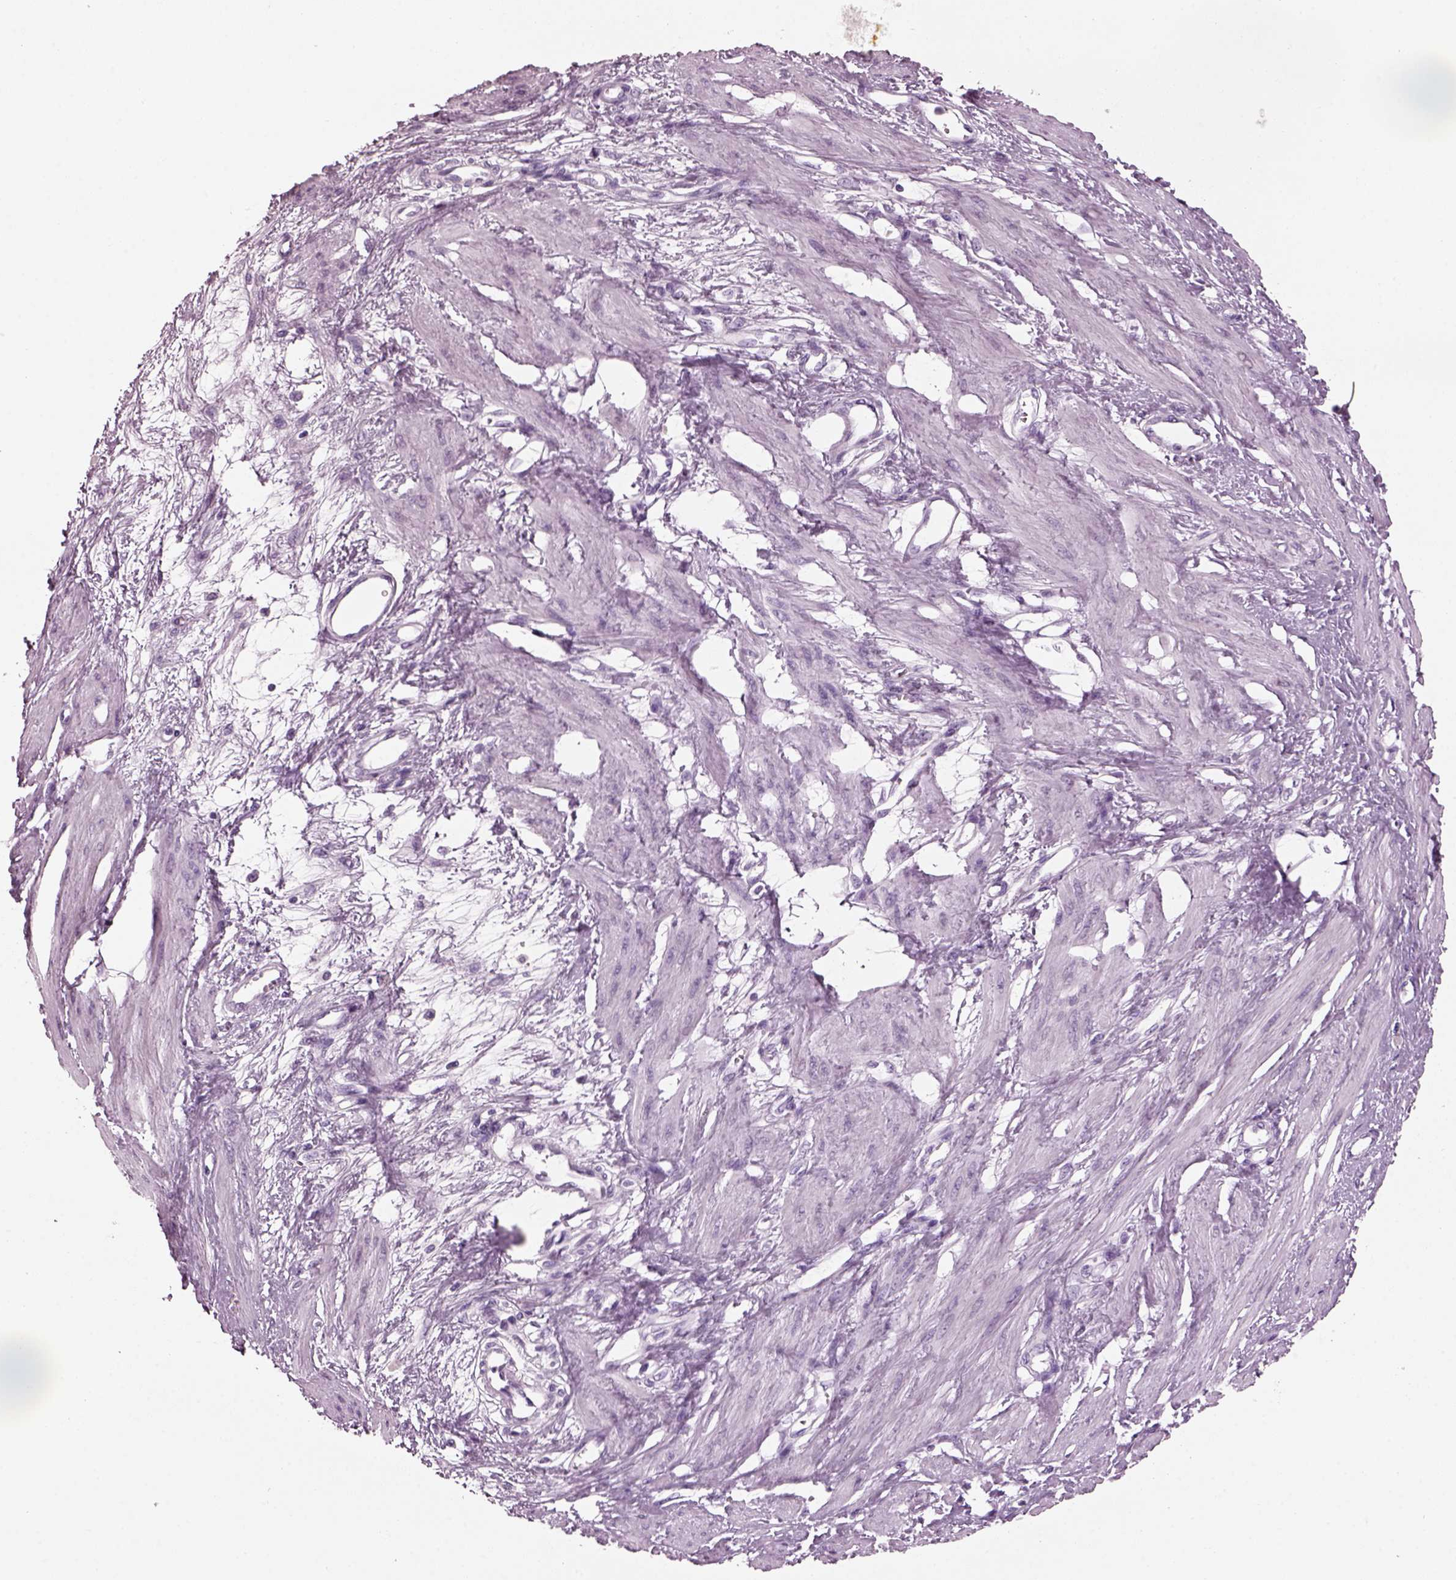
{"staining": {"intensity": "negative", "quantity": "none", "location": "none"}, "tissue": "smooth muscle", "cell_type": "Smooth muscle cells", "image_type": "normal", "snomed": [{"axis": "morphology", "description": "Normal tissue, NOS"}, {"axis": "topography", "description": "Smooth muscle"}, {"axis": "topography", "description": "Uterus"}], "caption": "Immunohistochemistry of unremarkable smooth muscle exhibits no expression in smooth muscle cells. Nuclei are stained in blue.", "gene": "KRTAP3", "patient": {"sex": "female", "age": 39}}